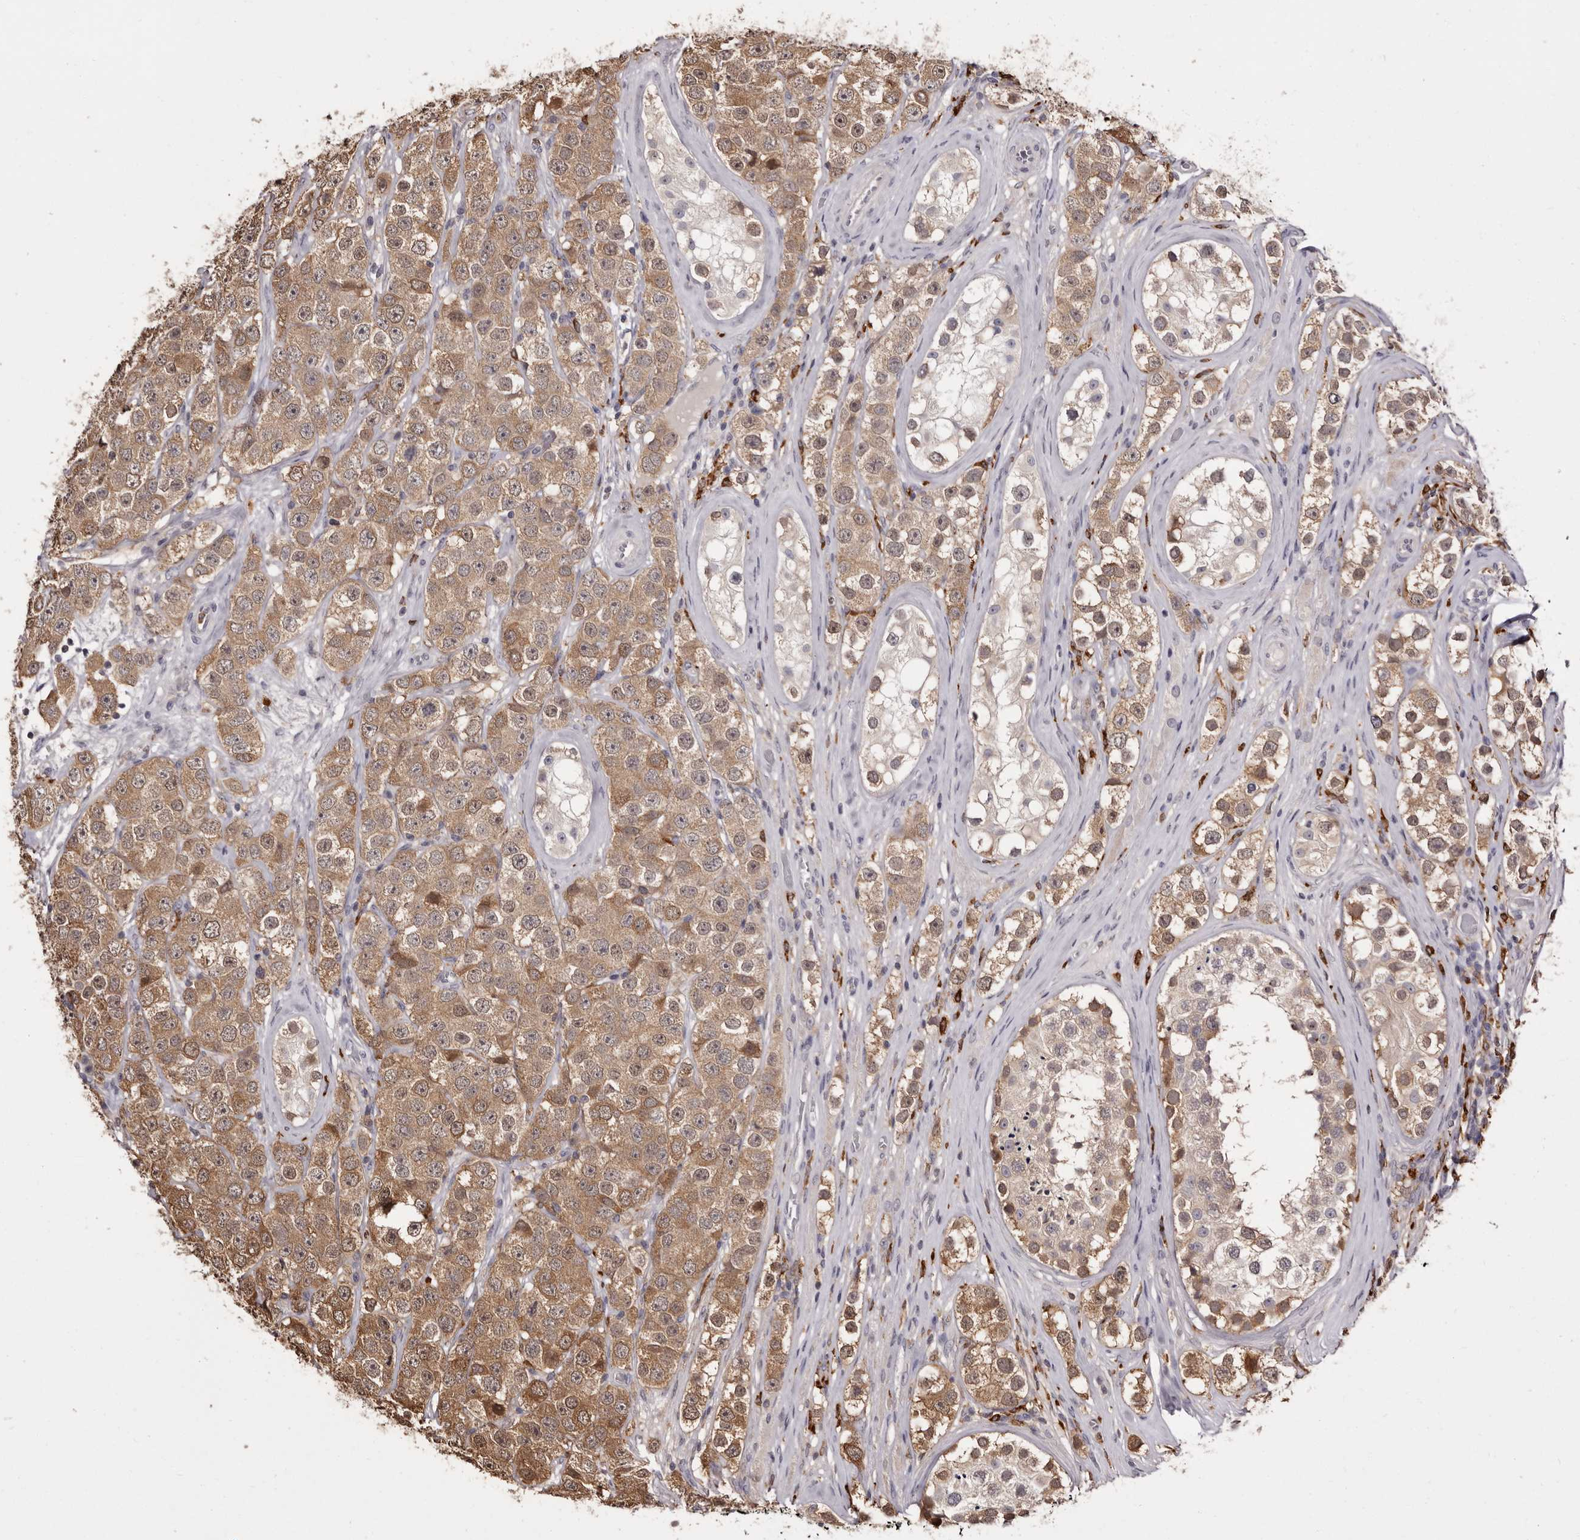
{"staining": {"intensity": "moderate", "quantity": ">75%", "location": "cytoplasmic/membranous"}, "tissue": "testis cancer", "cell_type": "Tumor cells", "image_type": "cancer", "snomed": [{"axis": "morphology", "description": "Seminoma, NOS"}, {"axis": "topography", "description": "Testis"}], "caption": "DAB immunohistochemical staining of human testis cancer demonstrates moderate cytoplasmic/membranous protein expression in about >75% of tumor cells.", "gene": "TNNI1", "patient": {"sex": "male", "age": 28}}